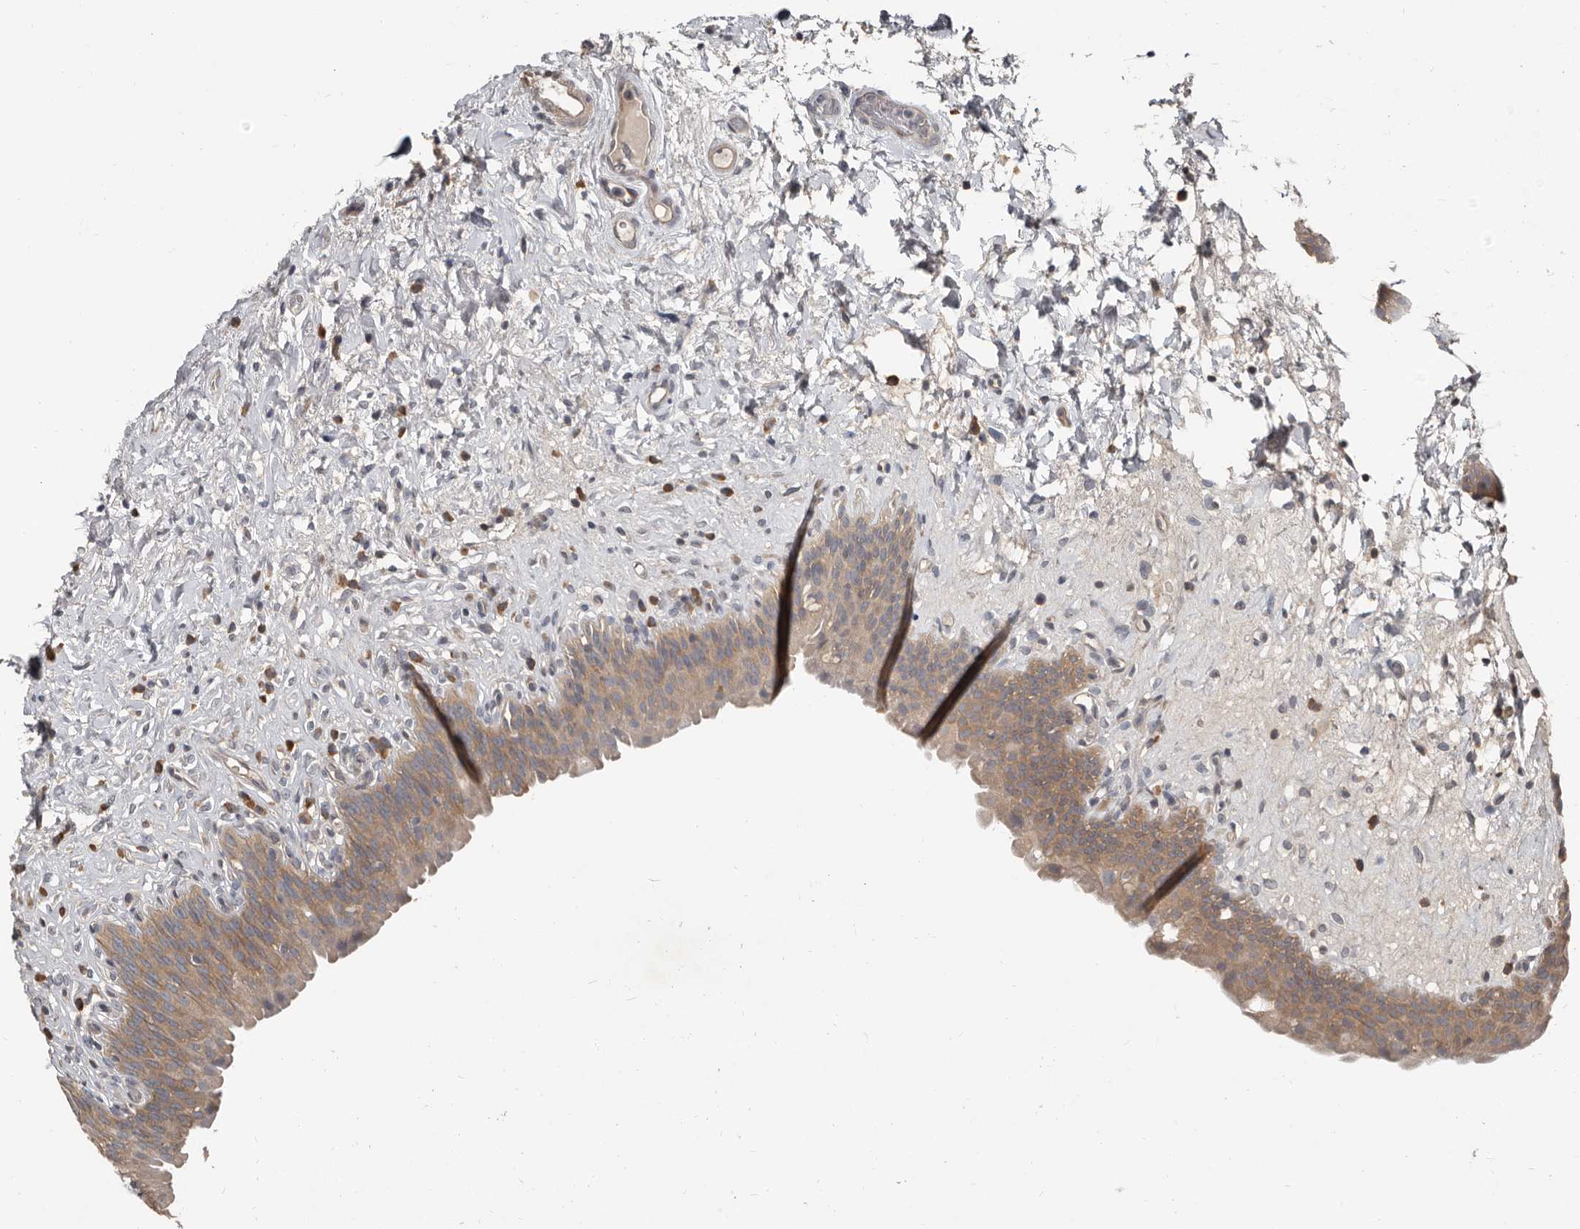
{"staining": {"intensity": "moderate", "quantity": ">75%", "location": "cytoplasmic/membranous"}, "tissue": "urinary bladder", "cell_type": "Urothelial cells", "image_type": "normal", "snomed": [{"axis": "morphology", "description": "Normal tissue, NOS"}, {"axis": "topography", "description": "Urinary bladder"}], "caption": "Brown immunohistochemical staining in unremarkable urinary bladder demonstrates moderate cytoplasmic/membranous expression in about >75% of urothelial cells.", "gene": "AKNAD1", "patient": {"sex": "male", "age": 83}}